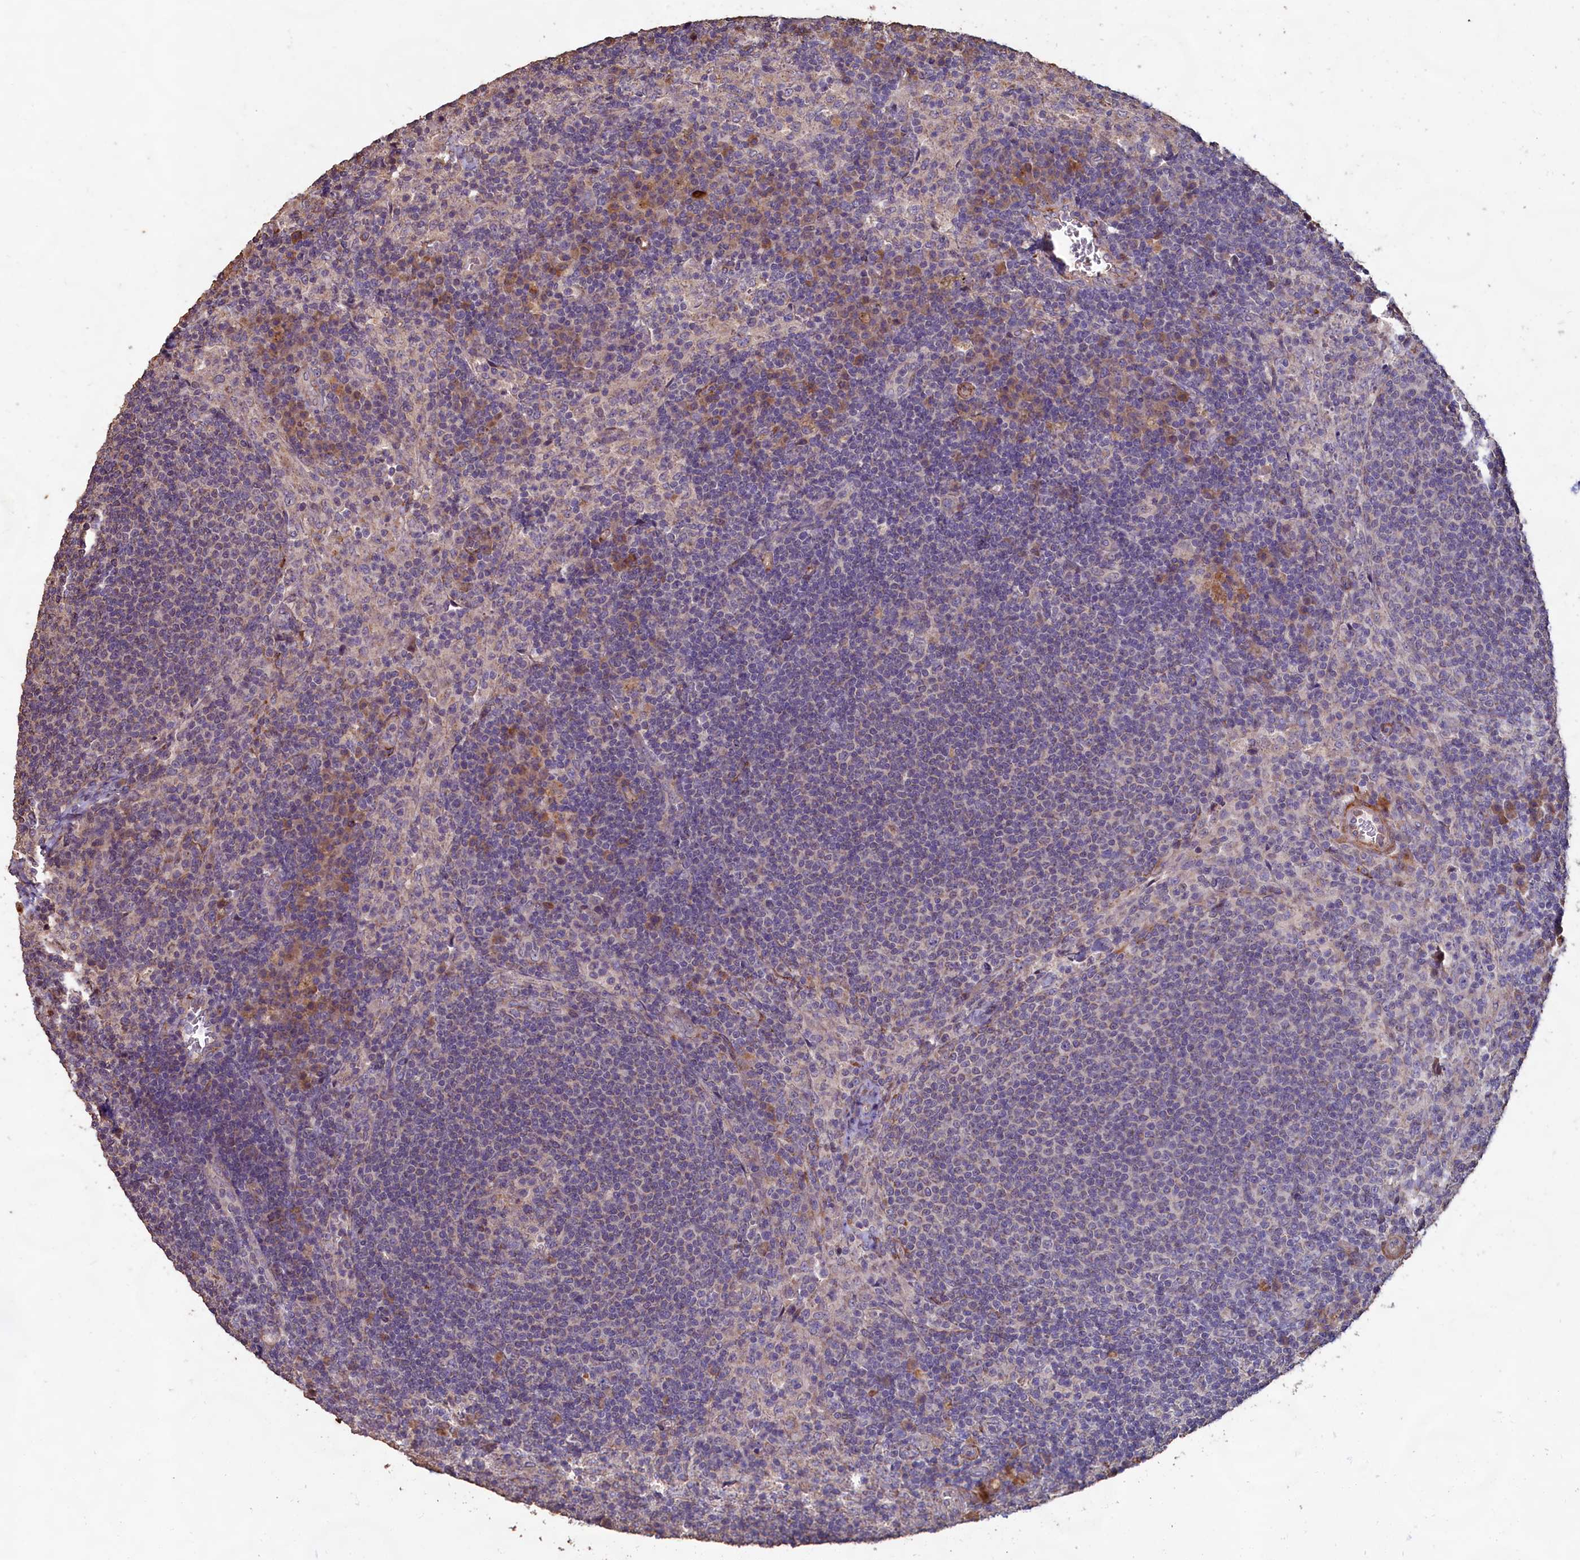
{"staining": {"intensity": "negative", "quantity": "none", "location": "none"}, "tissue": "lymph node", "cell_type": "Germinal center cells", "image_type": "normal", "snomed": [{"axis": "morphology", "description": "Normal tissue, NOS"}, {"axis": "topography", "description": "Lymph node"}], "caption": "High power microscopy image of an immunohistochemistry (IHC) micrograph of benign lymph node, revealing no significant staining in germinal center cells. The staining is performed using DAB (3,3'-diaminobenzidine) brown chromogen with nuclei counter-stained in using hematoxylin.", "gene": "FUNDC1", "patient": {"sex": "female", "age": 70}}